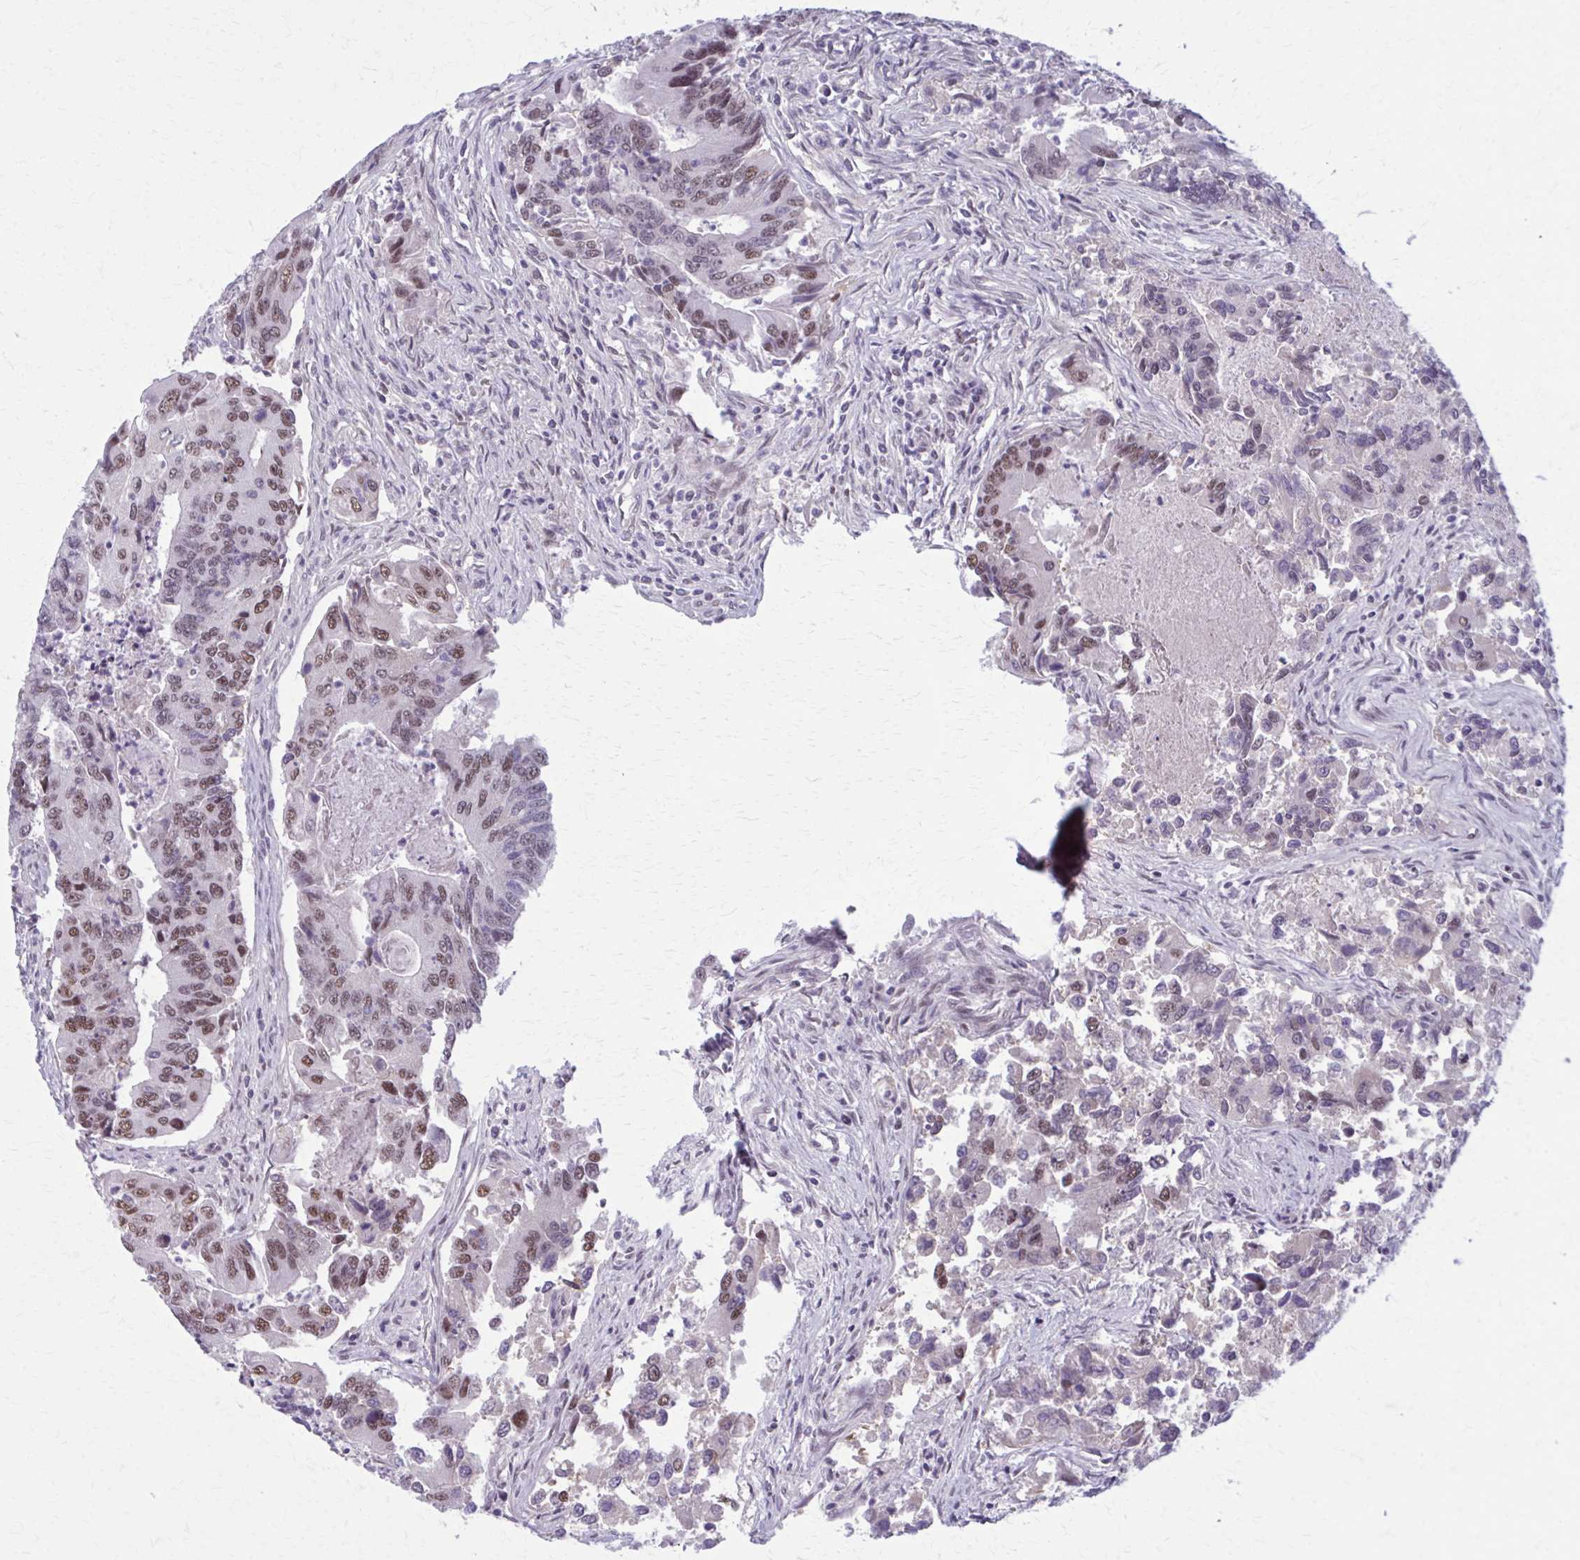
{"staining": {"intensity": "moderate", "quantity": "25%-75%", "location": "nuclear"}, "tissue": "colorectal cancer", "cell_type": "Tumor cells", "image_type": "cancer", "snomed": [{"axis": "morphology", "description": "Adenocarcinoma, NOS"}, {"axis": "topography", "description": "Colon"}], "caption": "Immunohistochemistry image of neoplastic tissue: colorectal cancer stained using IHC exhibits medium levels of moderate protein expression localized specifically in the nuclear of tumor cells, appearing as a nuclear brown color.", "gene": "NUMBL", "patient": {"sex": "female", "age": 67}}